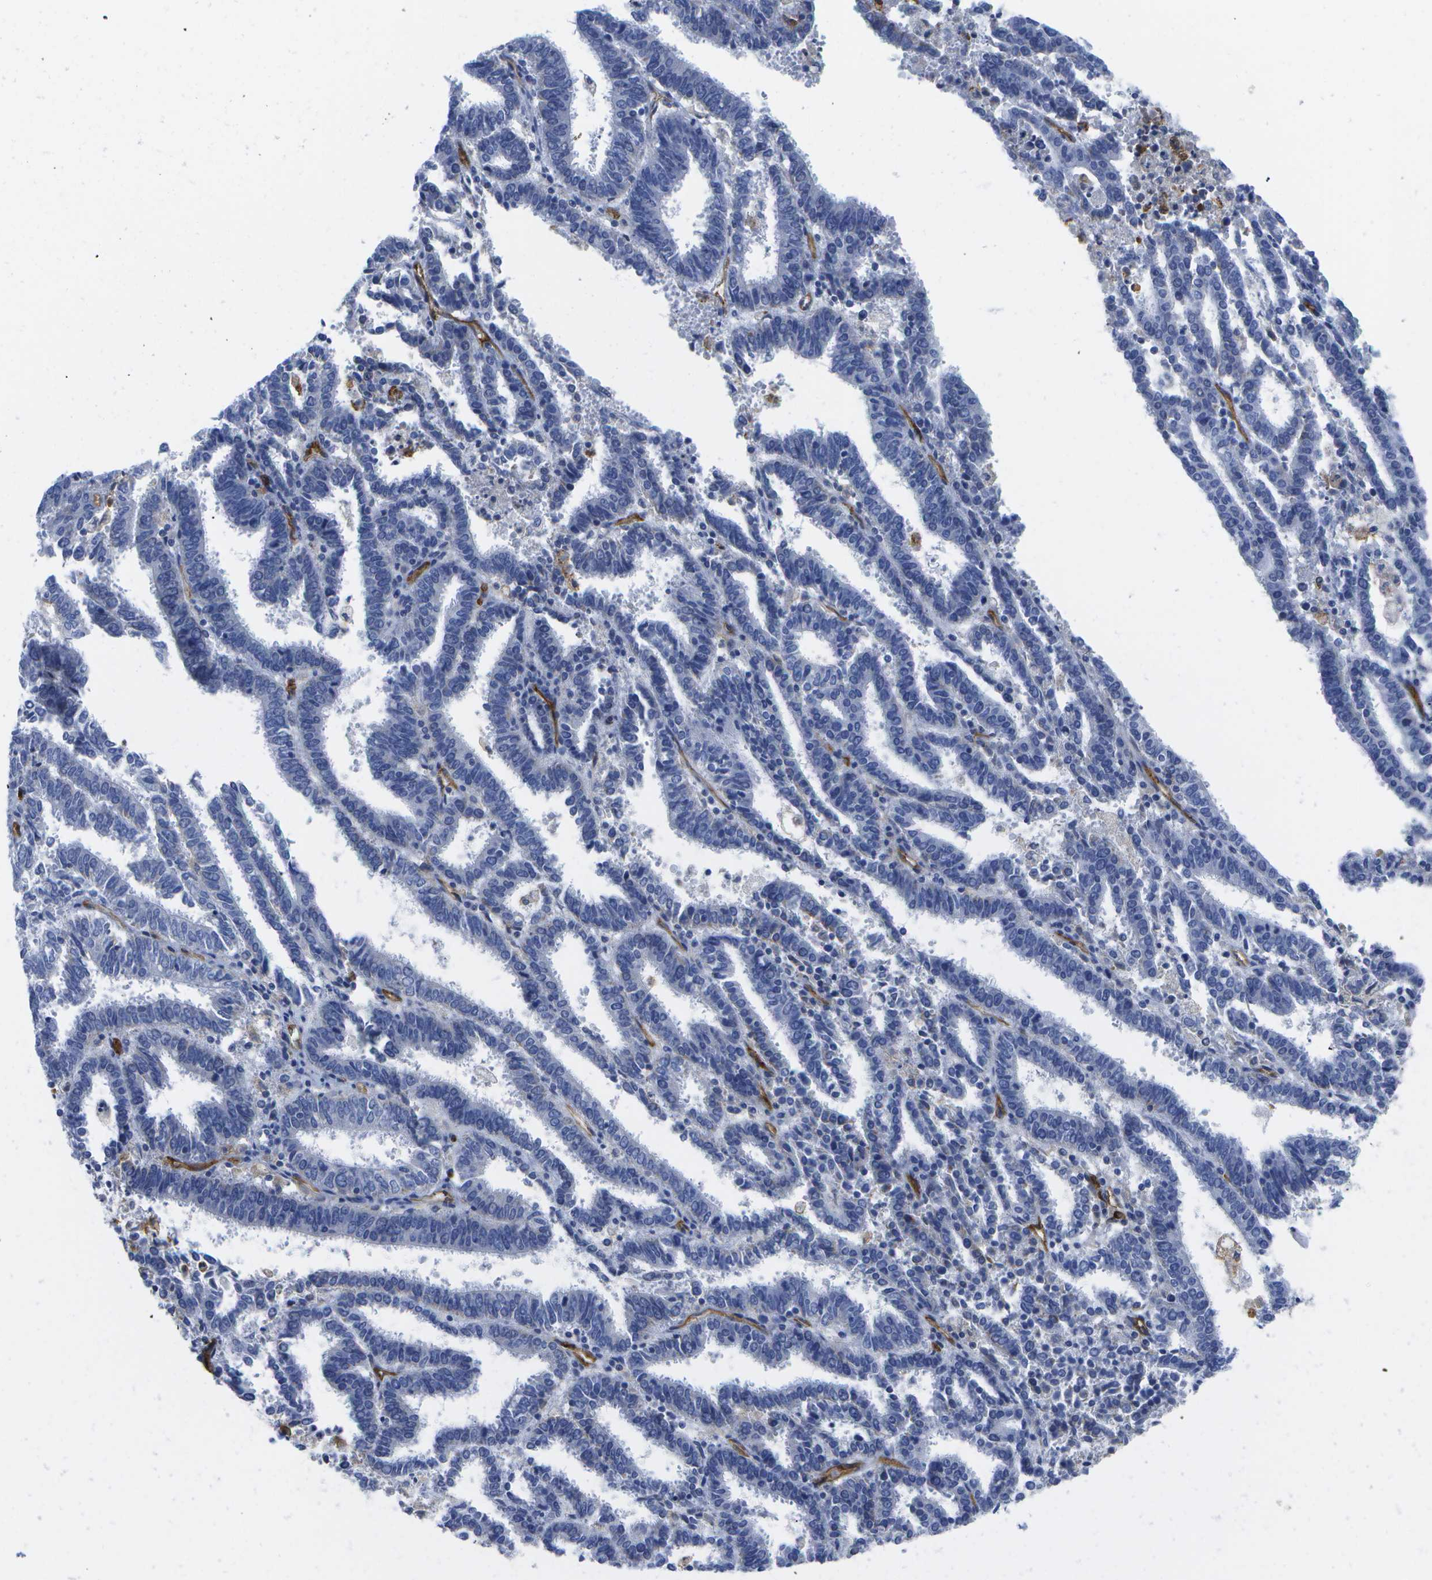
{"staining": {"intensity": "negative", "quantity": "none", "location": "none"}, "tissue": "endometrial cancer", "cell_type": "Tumor cells", "image_type": "cancer", "snomed": [{"axis": "morphology", "description": "Adenocarcinoma, NOS"}, {"axis": "topography", "description": "Uterus"}], "caption": "This is a photomicrograph of IHC staining of adenocarcinoma (endometrial), which shows no expression in tumor cells.", "gene": "DYSF", "patient": {"sex": "female", "age": 83}}